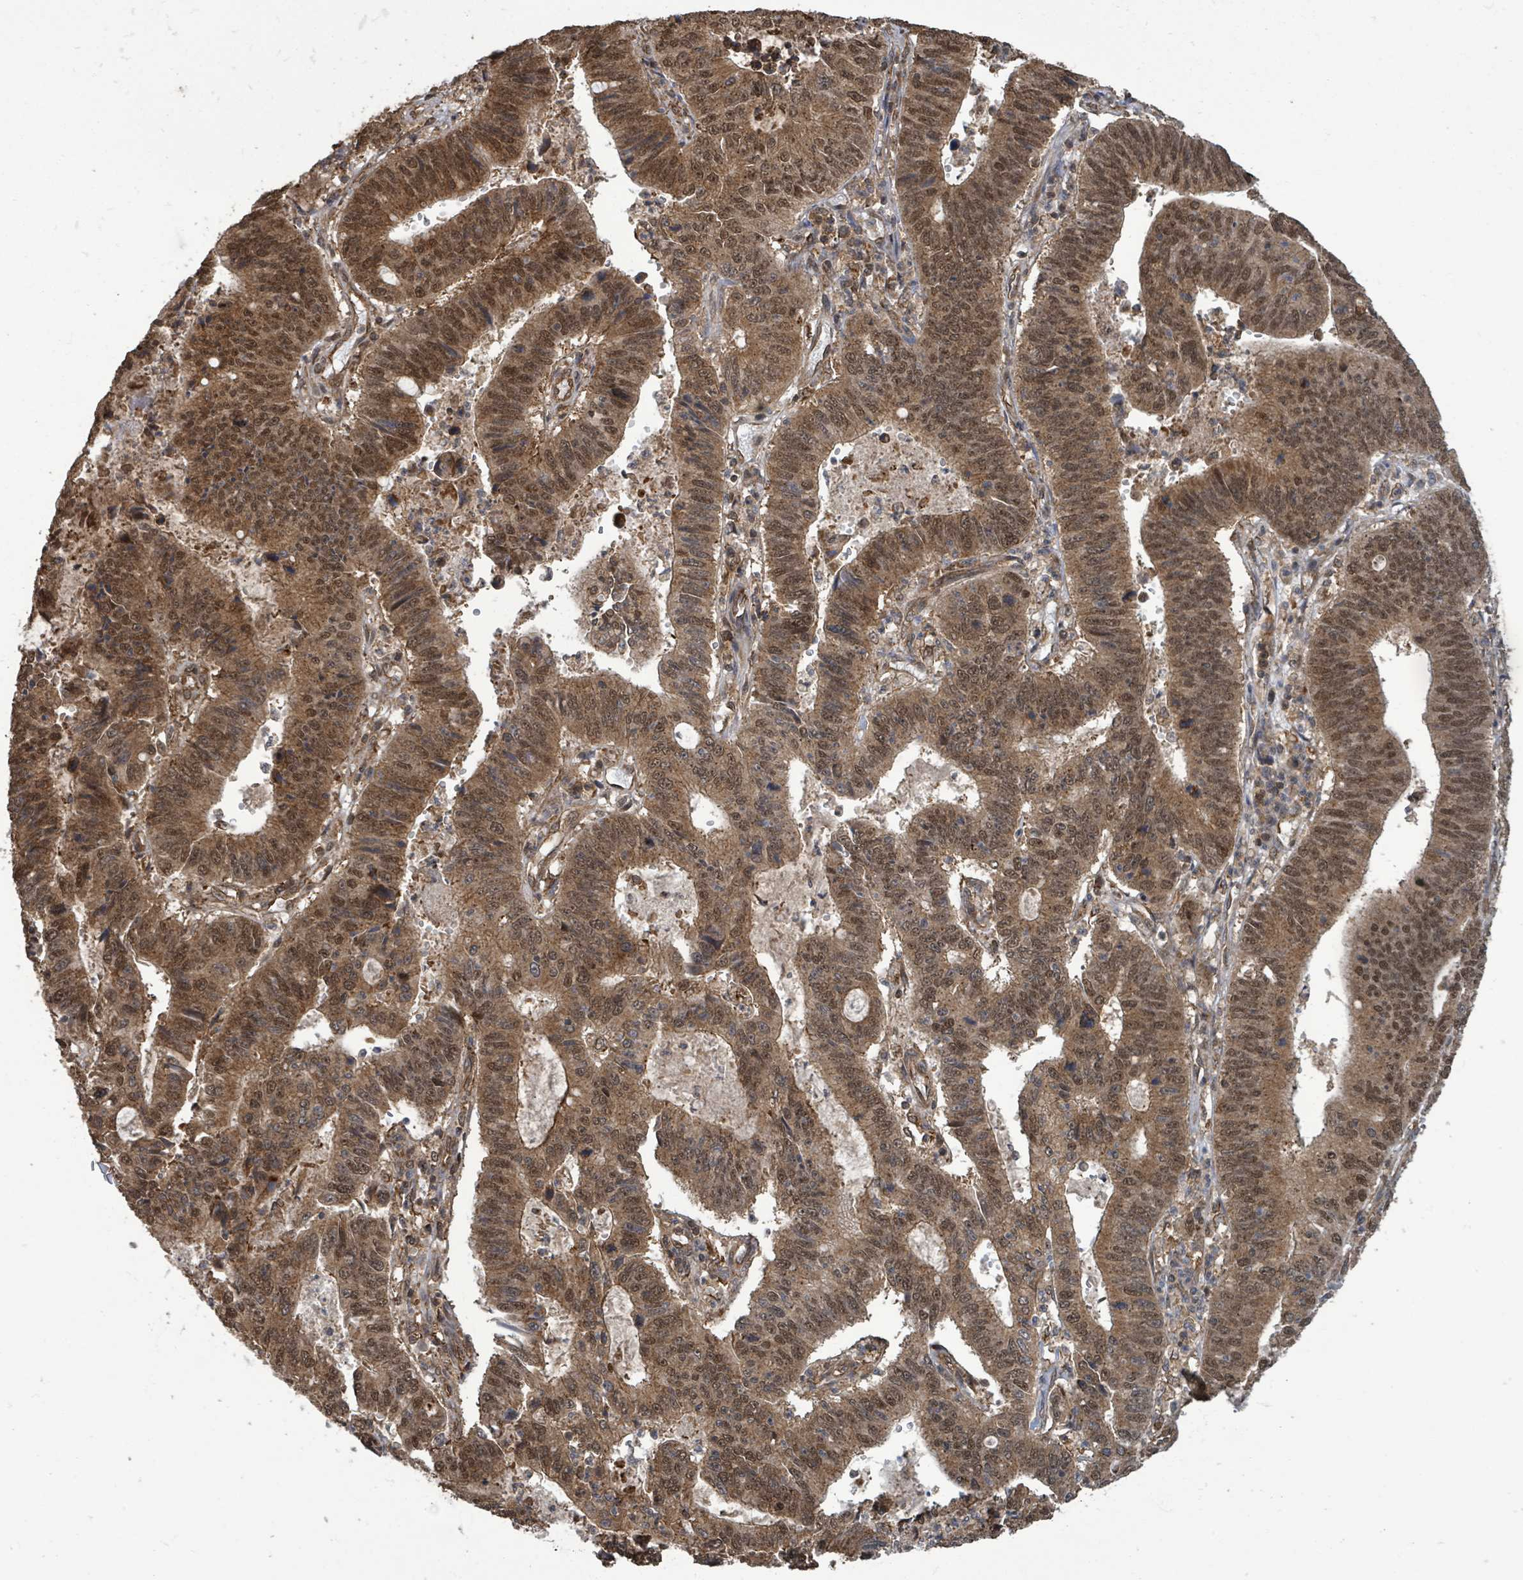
{"staining": {"intensity": "strong", "quantity": ">75%", "location": "cytoplasmic/membranous,nuclear"}, "tissue": "stomach cancer", "cell_type": "Tumor cells", "image_type": "cancer", "snomed": [{"axis": "morphology", "description": "Adenocarcinoma, NOS"}, {"axis": "topography", "description": "Stomach"}], "caption": "Immunohistochemistry micrograph of neoplastic tissue: human stomach adenocarcinoma stained using immunohistochemistry (IHC) shows high levels of strong protein expression localized specifically in the cytoplasmic/membranous and nuclear of tumor cells, appearing as a cytoplasmic/membranous and nuclear brown color.", "gene": "KLC1", "patient": {"sex": "male", "age": 59}}